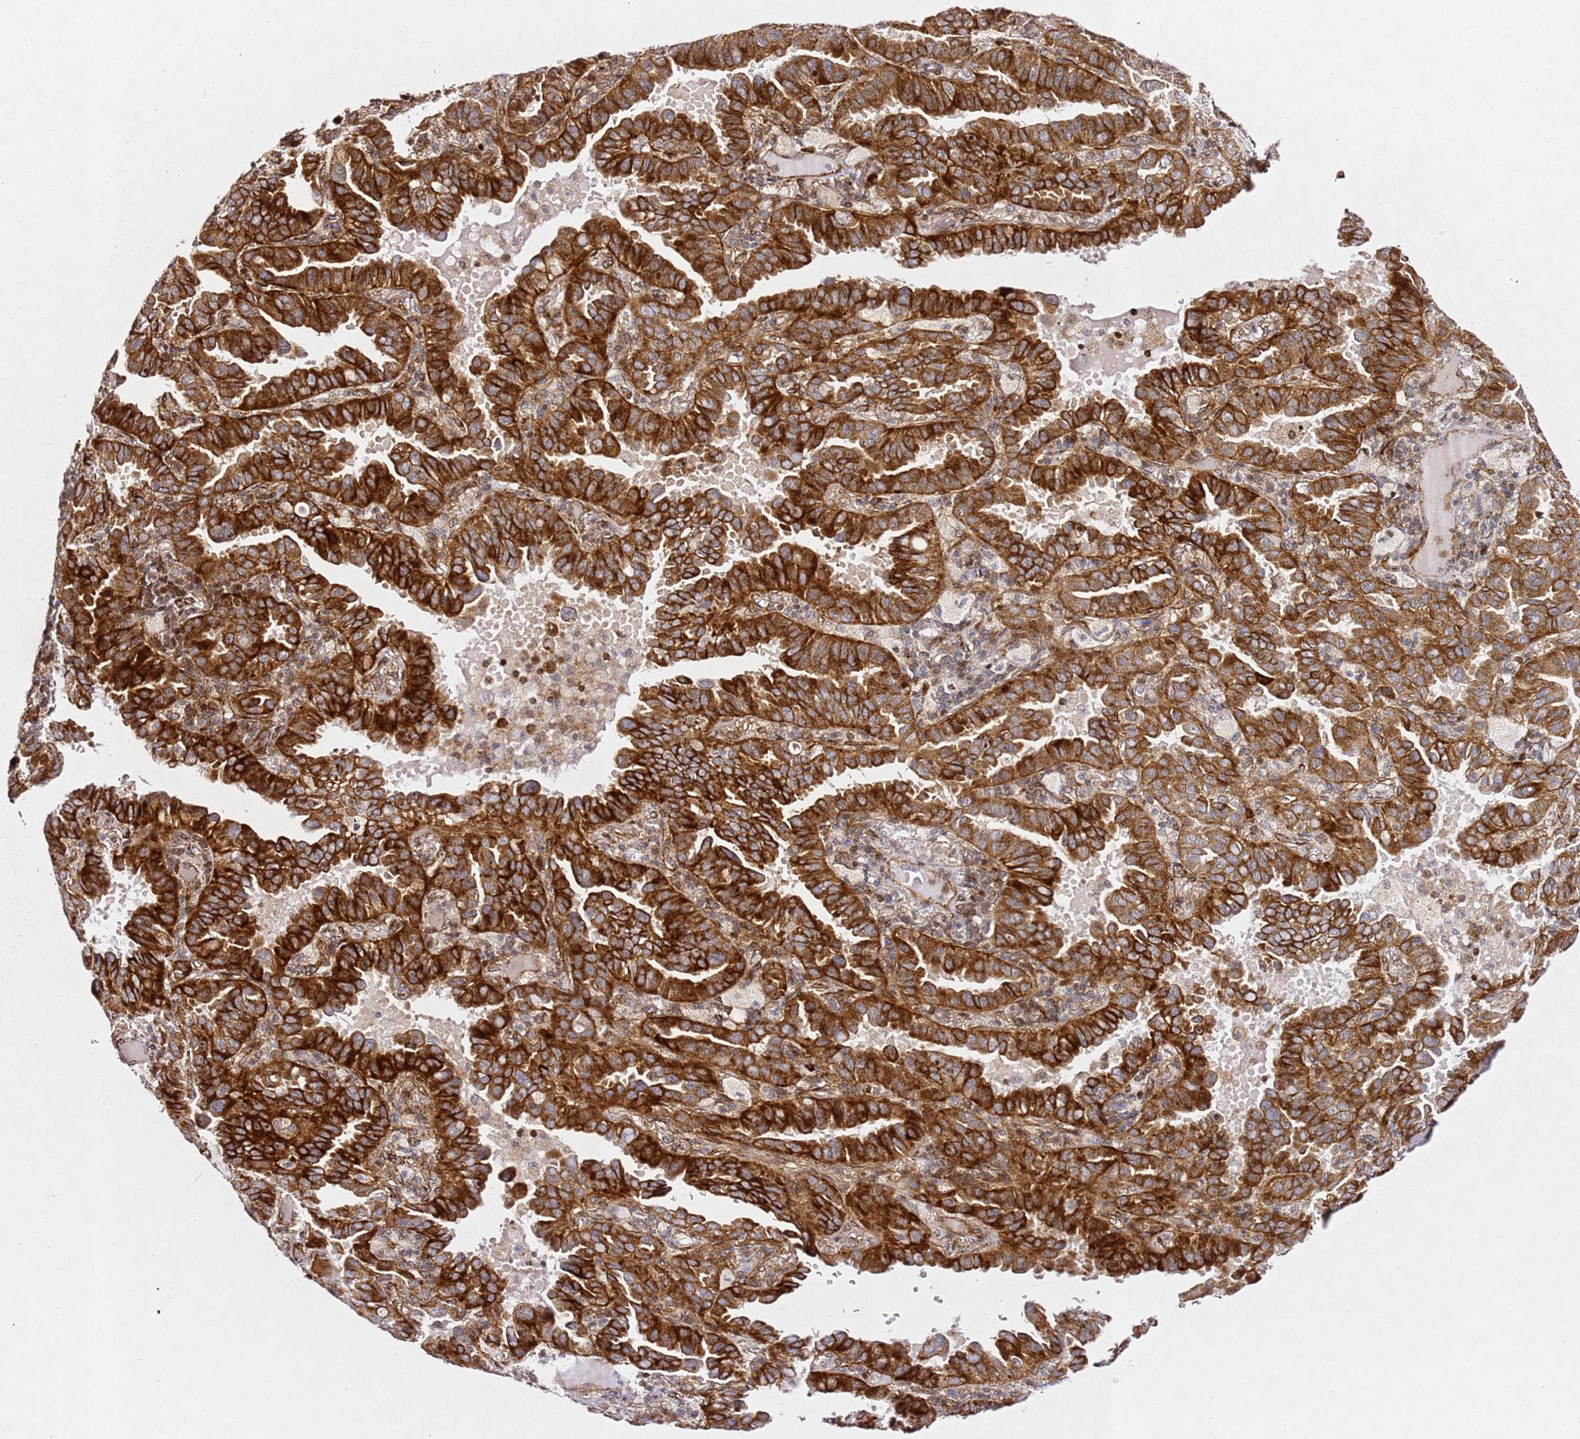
{"staining": {"intensity": "strong", "quantity": ">75%", "location": "cytoplasmic/membranous"}, "tissue": "lung cancer", "cell_type": "Tumor cells", "image_type": "cancer", "snomed": [{"axis": "morphology", "description": "Adenocarcinoma, NOS"}, {"axis": "topography", "description": "Lung"}], "caption": "Strong cytoplasmic/membranous expression for a protein is seen in about >75% of tumor cells of adenocarcinoma (lung) using IHC.", "gene": "ZNF296", "patient": {"sex": "male", "age": 64}}